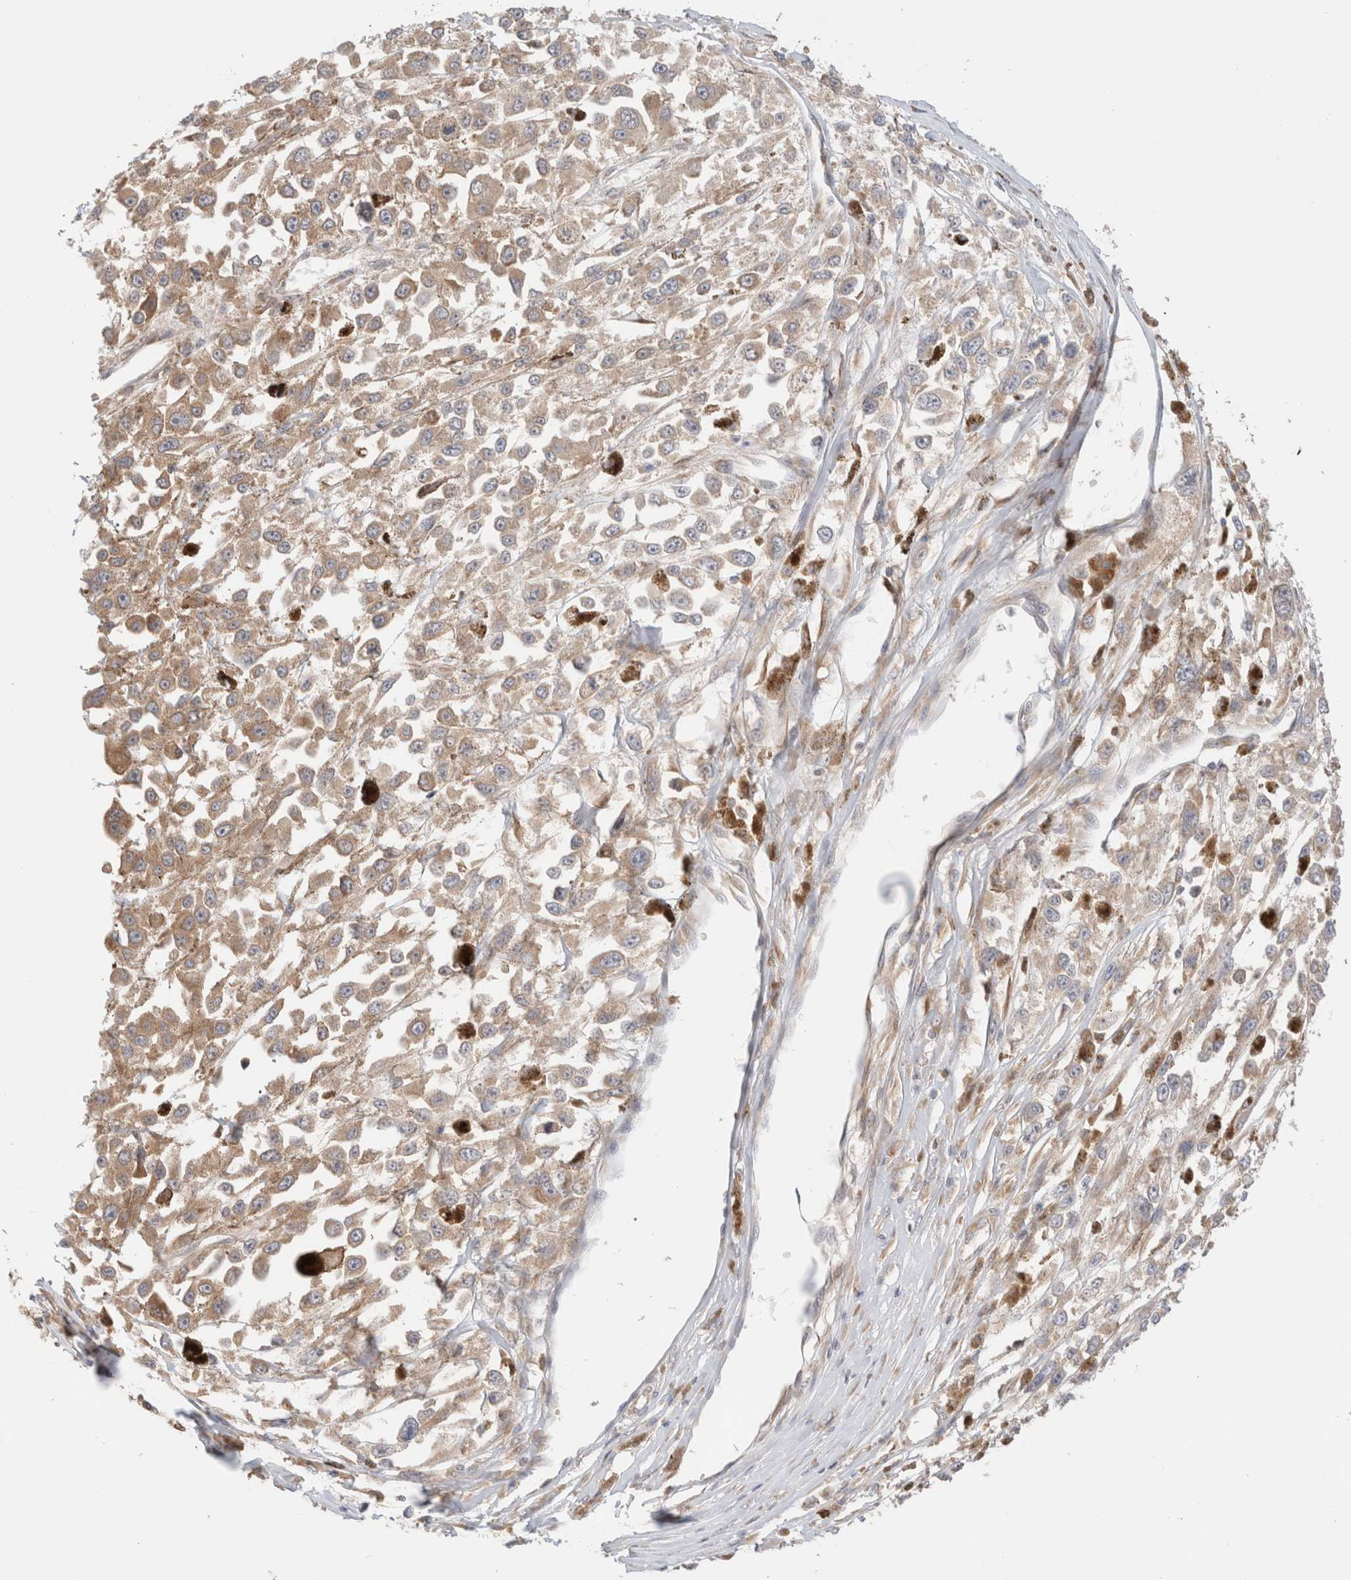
{"staining": {"intensity": "weak", "quantity": ">75%", "location": "cytoplasmic/membranous"}, "tissue": "melanoma", "cell_type": "Tumor cells", "image_type": "cancer", "snomed": [{"axis": "morphology", "description": "Malignant melanoma, Metastatic site"}, {"axis": "topography", "description": "Lymph node"}], "caption": "Melanoma stained with a brown dye exhibits weak cytoplasmic/membranous positive expression in approximately >75% of tumor cells.", "gene": "XKR4", "patient": {"sex": "male", "age": 59}}